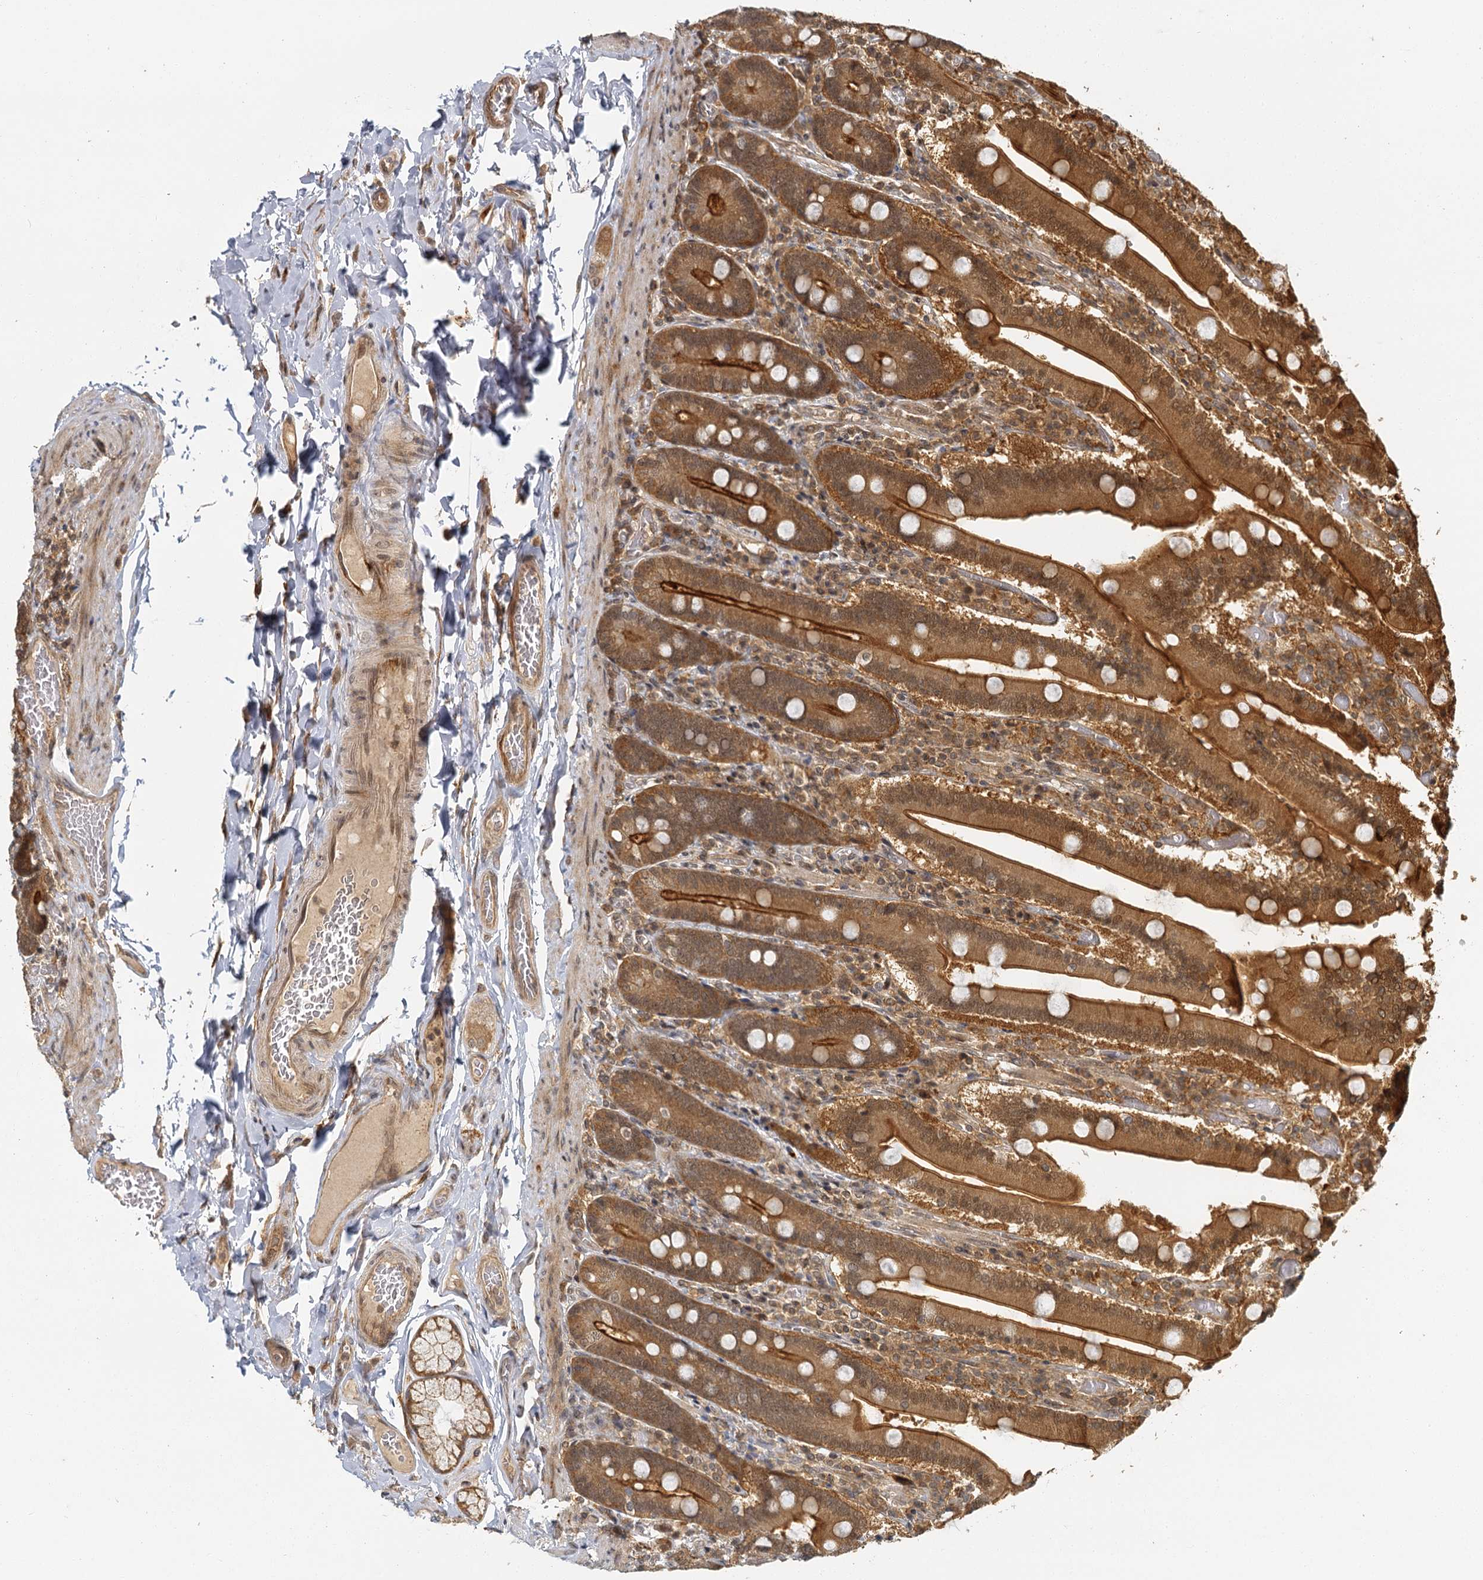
{"staining": {"intensity": "strong", "quantity": ">75%", "location": "cytoplasmic/membranous,nuclear"}, "tissue": "duodenum", "cell_type": "Glandular cells", "image_type": "normal", "snomed": [{"axis": "morphology", "description": "Normal tissue, NOS"}, {"axis": "topography", "description": "Duodenum"}], "caption": "Immunohistochemistry (IHC) (DAB (3,3'-diaminobenzidine)) staining of benign human duodenum reveals strong cytoplasmic/membranous,nuclear protein staining in about >75% of glandular cells. Using DAB (brown) and hematoxylin (blue) stains, captured at high magnification using brightfield microscopy.", "gene": "ZNF549", "patient": {"sex": "female", "age": 62}}